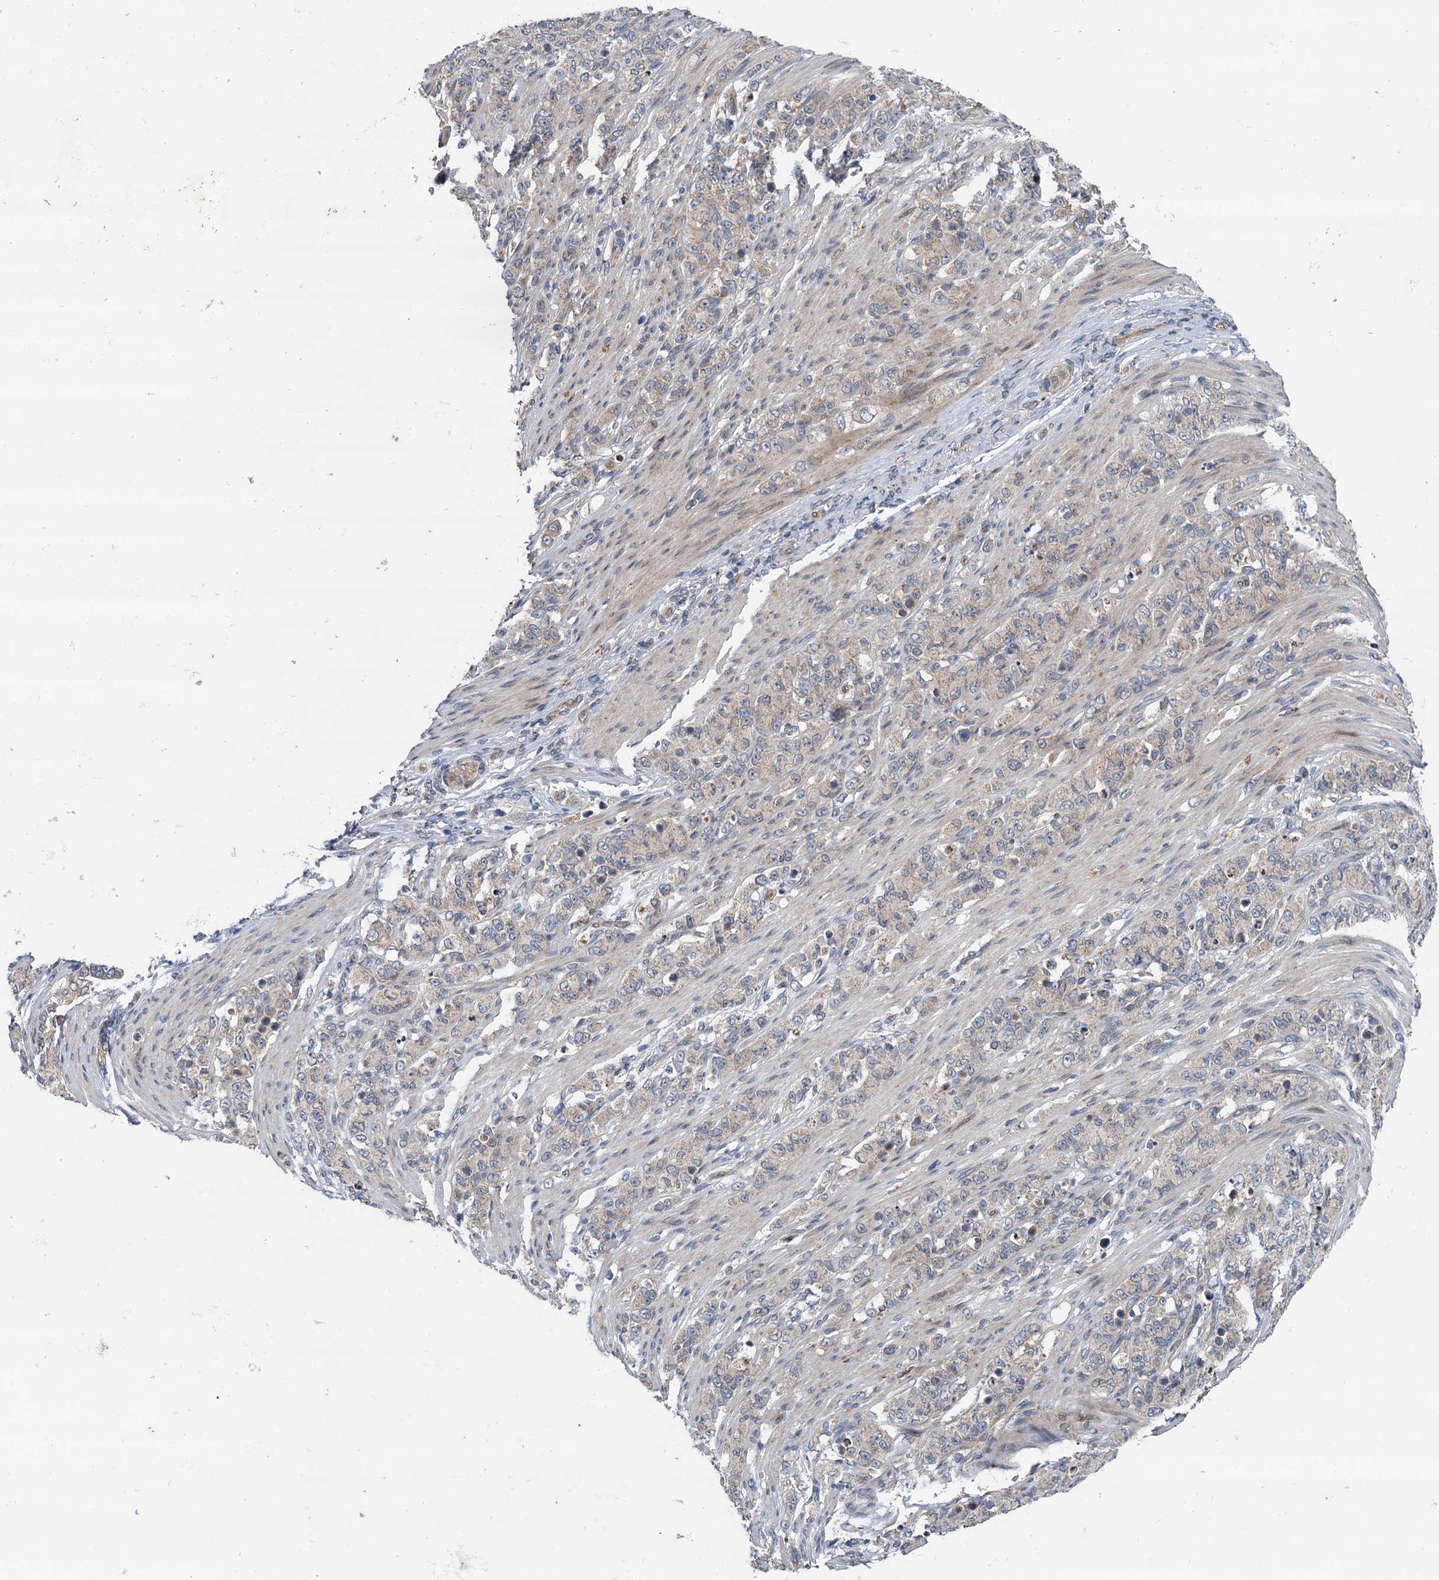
{"staining": {"intensity": "negative", "quantity": "none", "location": "none"}, "tissue": "stomach cancer", "cell_type": "Tumor cells", "image_type": "cancer", "snomed": [{"axis": "morphology", "description": "Adenocarcinoma, NOS"}, {"axis": "topography", "description": "Stomach"}], "caption": "High power microscopy histopathology image of an IHC micrograph of stomach adenocarcinoma, revealing no significant staining in tumor cells. (Brightfield microscopy of DAB immunohistochemistry (IHC) at high magnification).", "gene": "NLRP10", "patient": {"sex": "female", "age": 79}}